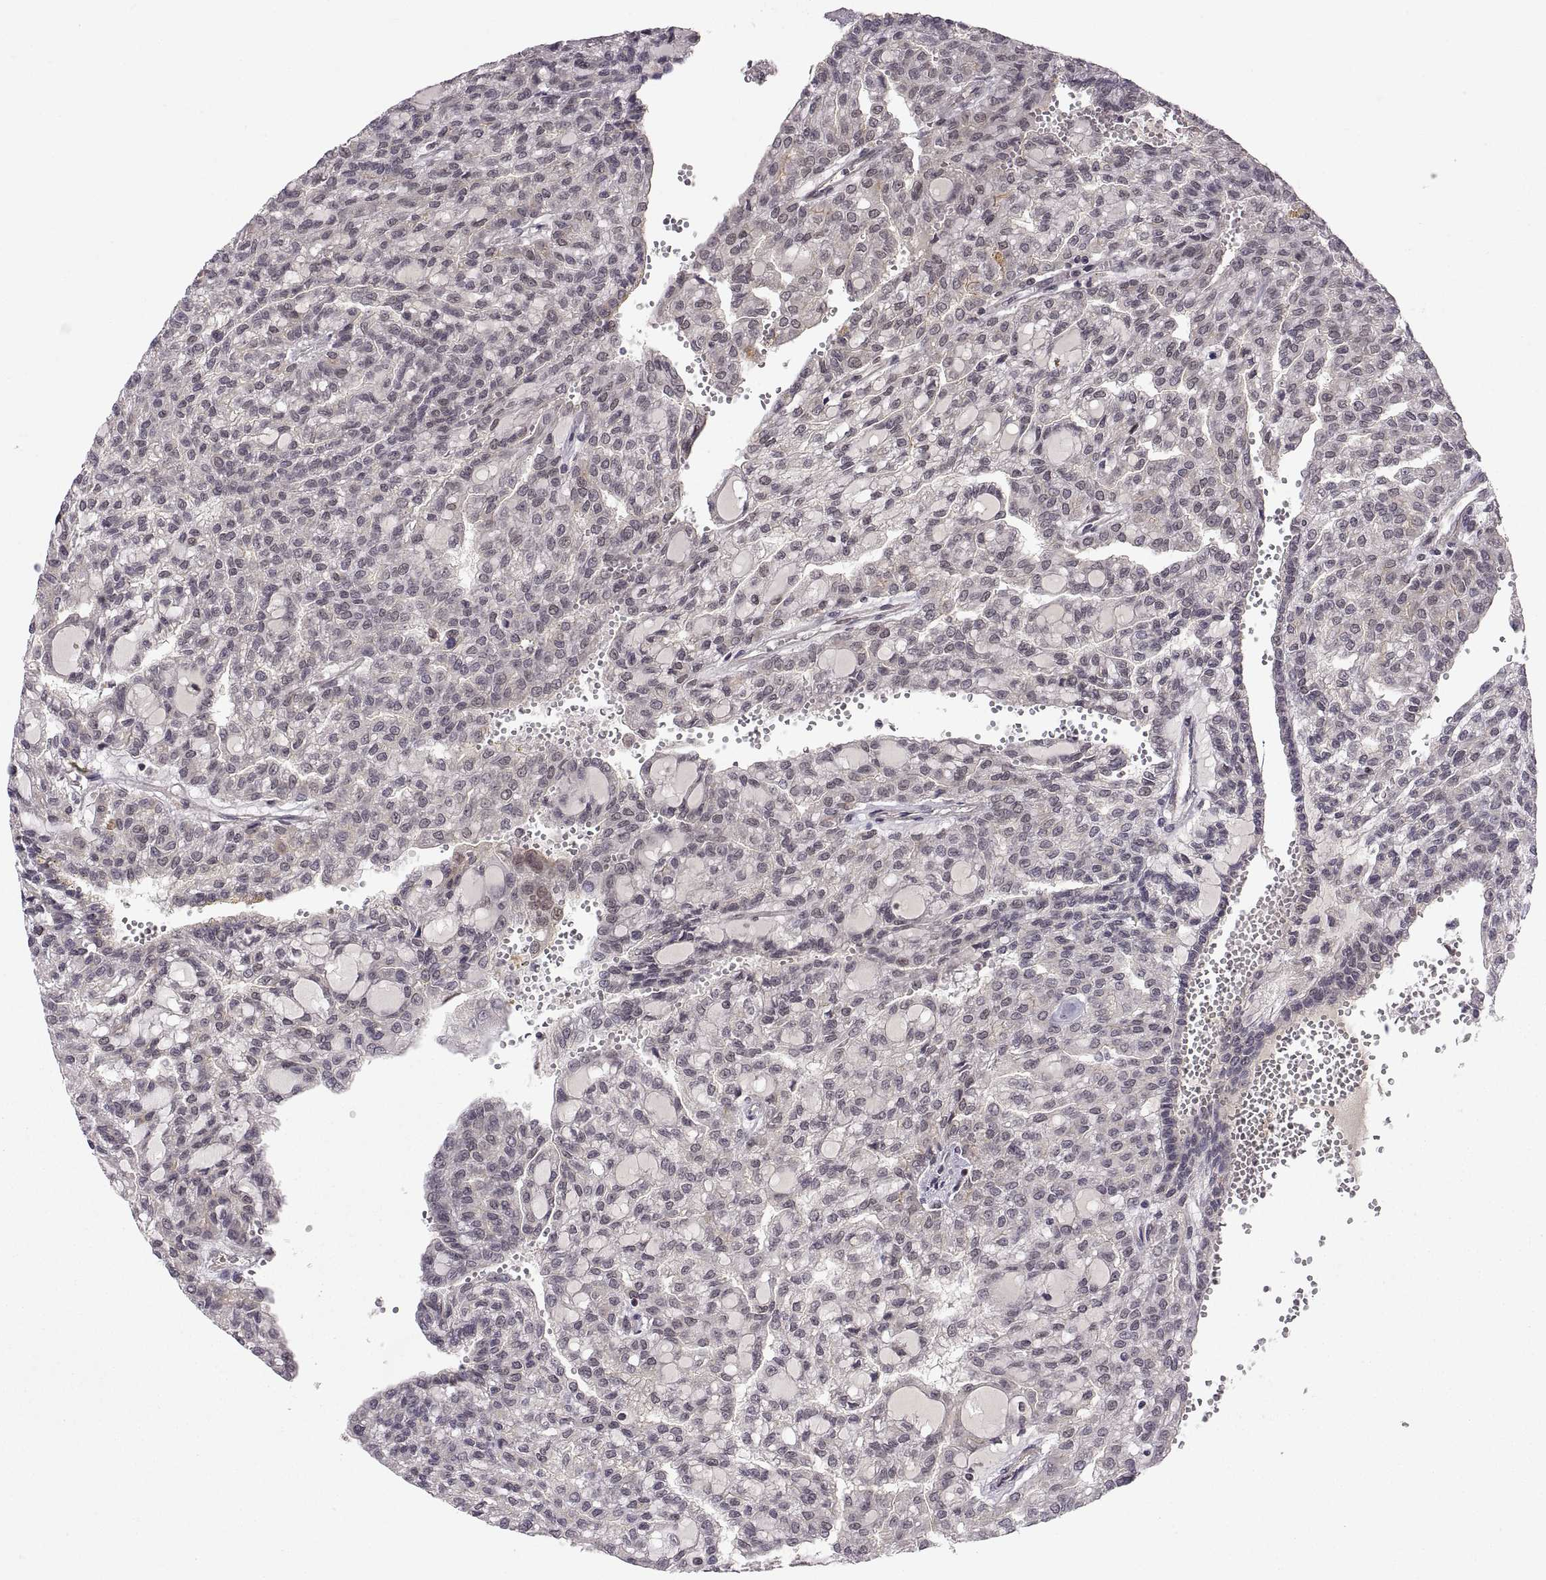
{"staining": {"intensity": "weak", "quantity": "<25%", "location": "cytoplasmic/membranous"}, "tissue": "renal cancer", "cell_type": "Tumor cells", "image_type": "cancer", "snomed": [{"axis": "morphology", "description": "Adenocarcinoma, NOS"}, {"axis": "topography", "description": "Kidney"}], "caption": "Histopathology image shows no significant protein staining in tumor cells of renal adenocarcinoma. (DAB IHC with hematoxylin counter stain).", "gene": "ABL2", "patient": {"sex": "male", "age": 63}}